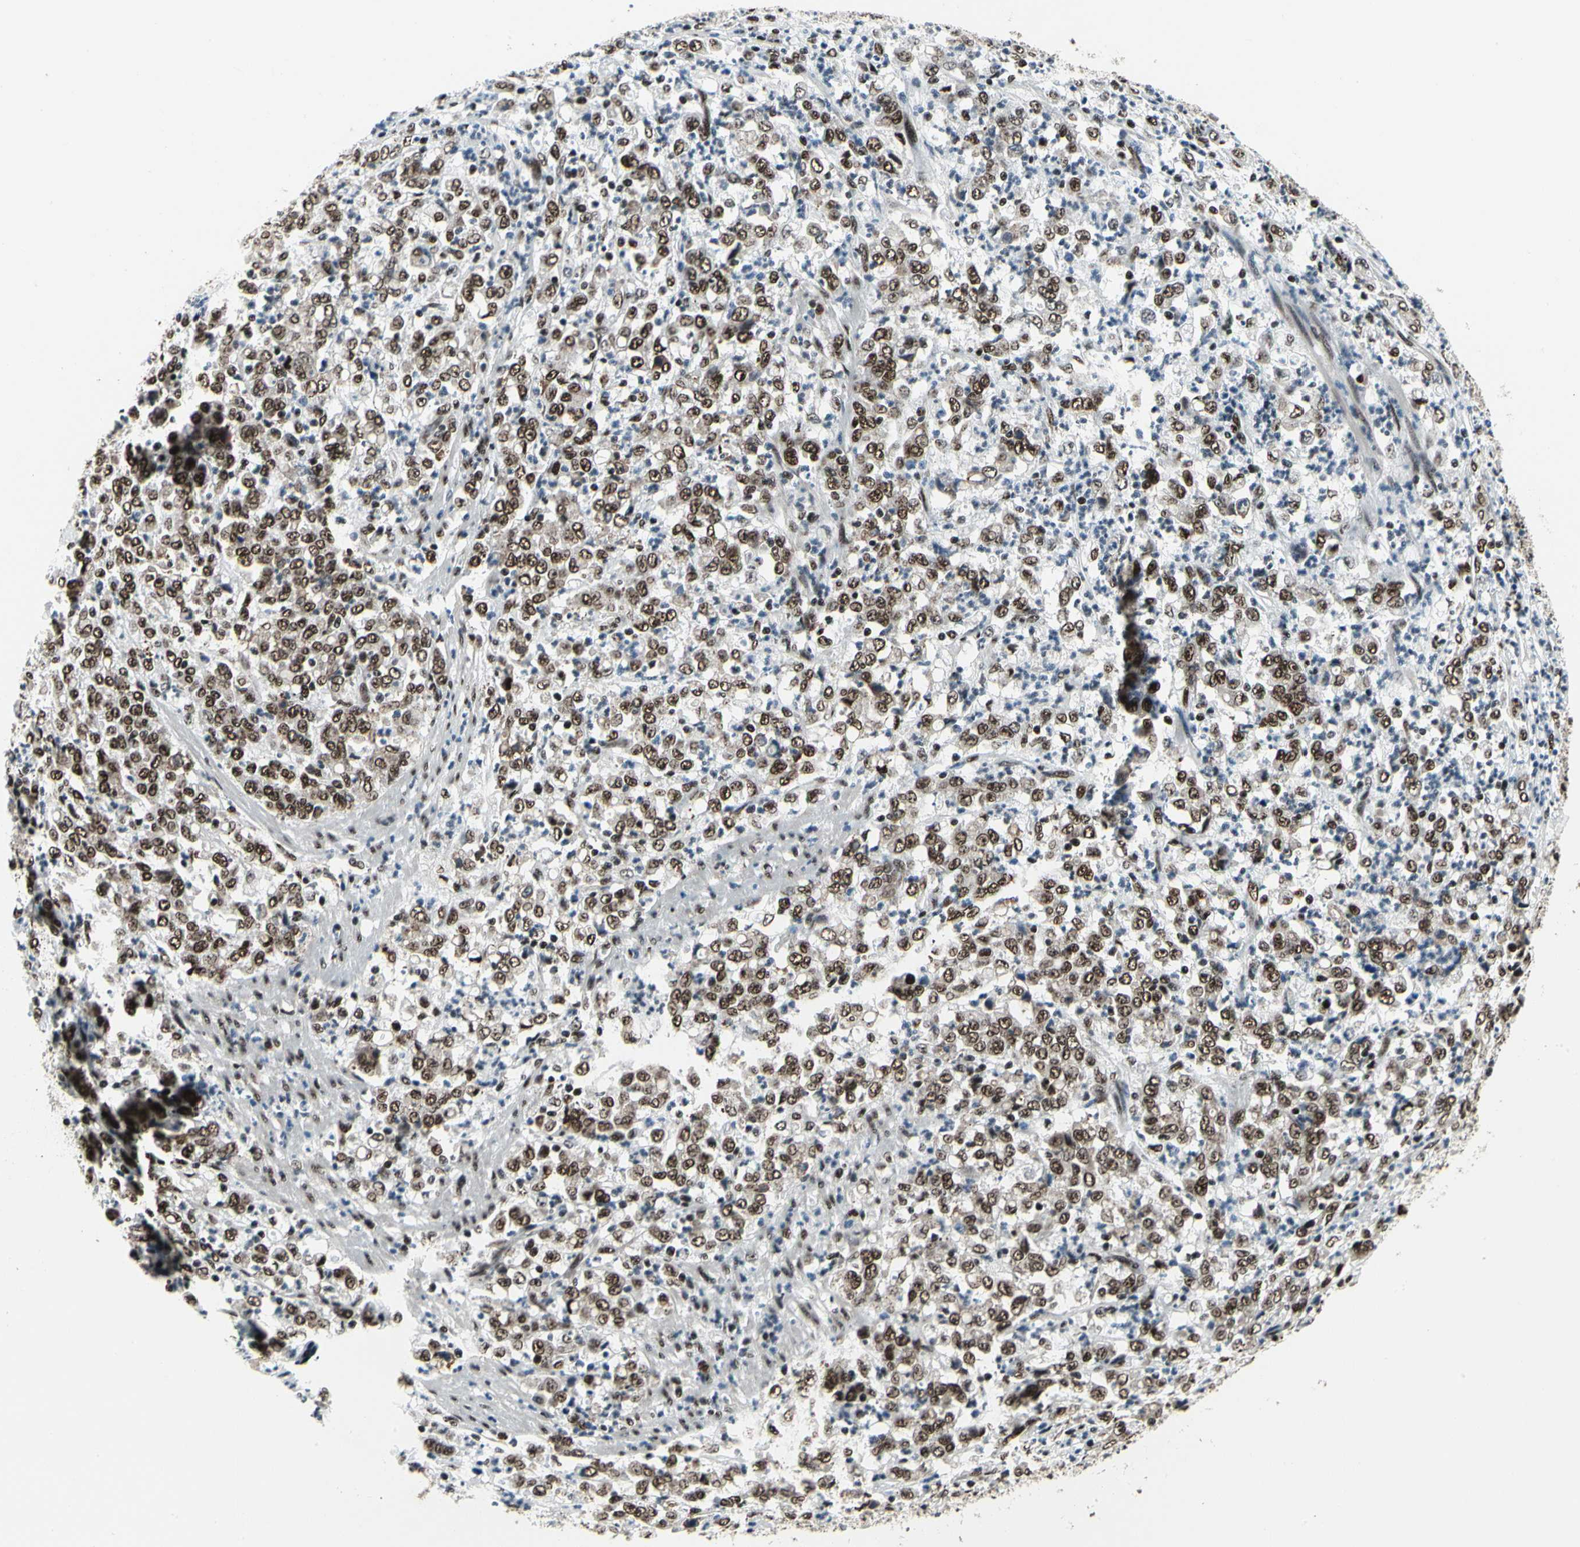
{"staining": {"intensity": "moderate", "quantity": ">75%", "location": "nuclear"}, "tissue": "stomach cancer", "cell_type": "Tumor cells", "image_type": "cancer", "snomed": [{"axis": "morphology", "description": "Adenocarcinoma, NOS"}, {"axis": "topography", "description": "Stomach, lower"}], "caption": "DAB (3,3'-diaminobenzidine) immunohistochemical staining of stomach cancer (adenocarcinoma) demonstrates moderate nuclear protein staining in approximately >75% of tumor cells.", "gene": "SRSF11", "patient": {"sex": "female", "age": 71}}